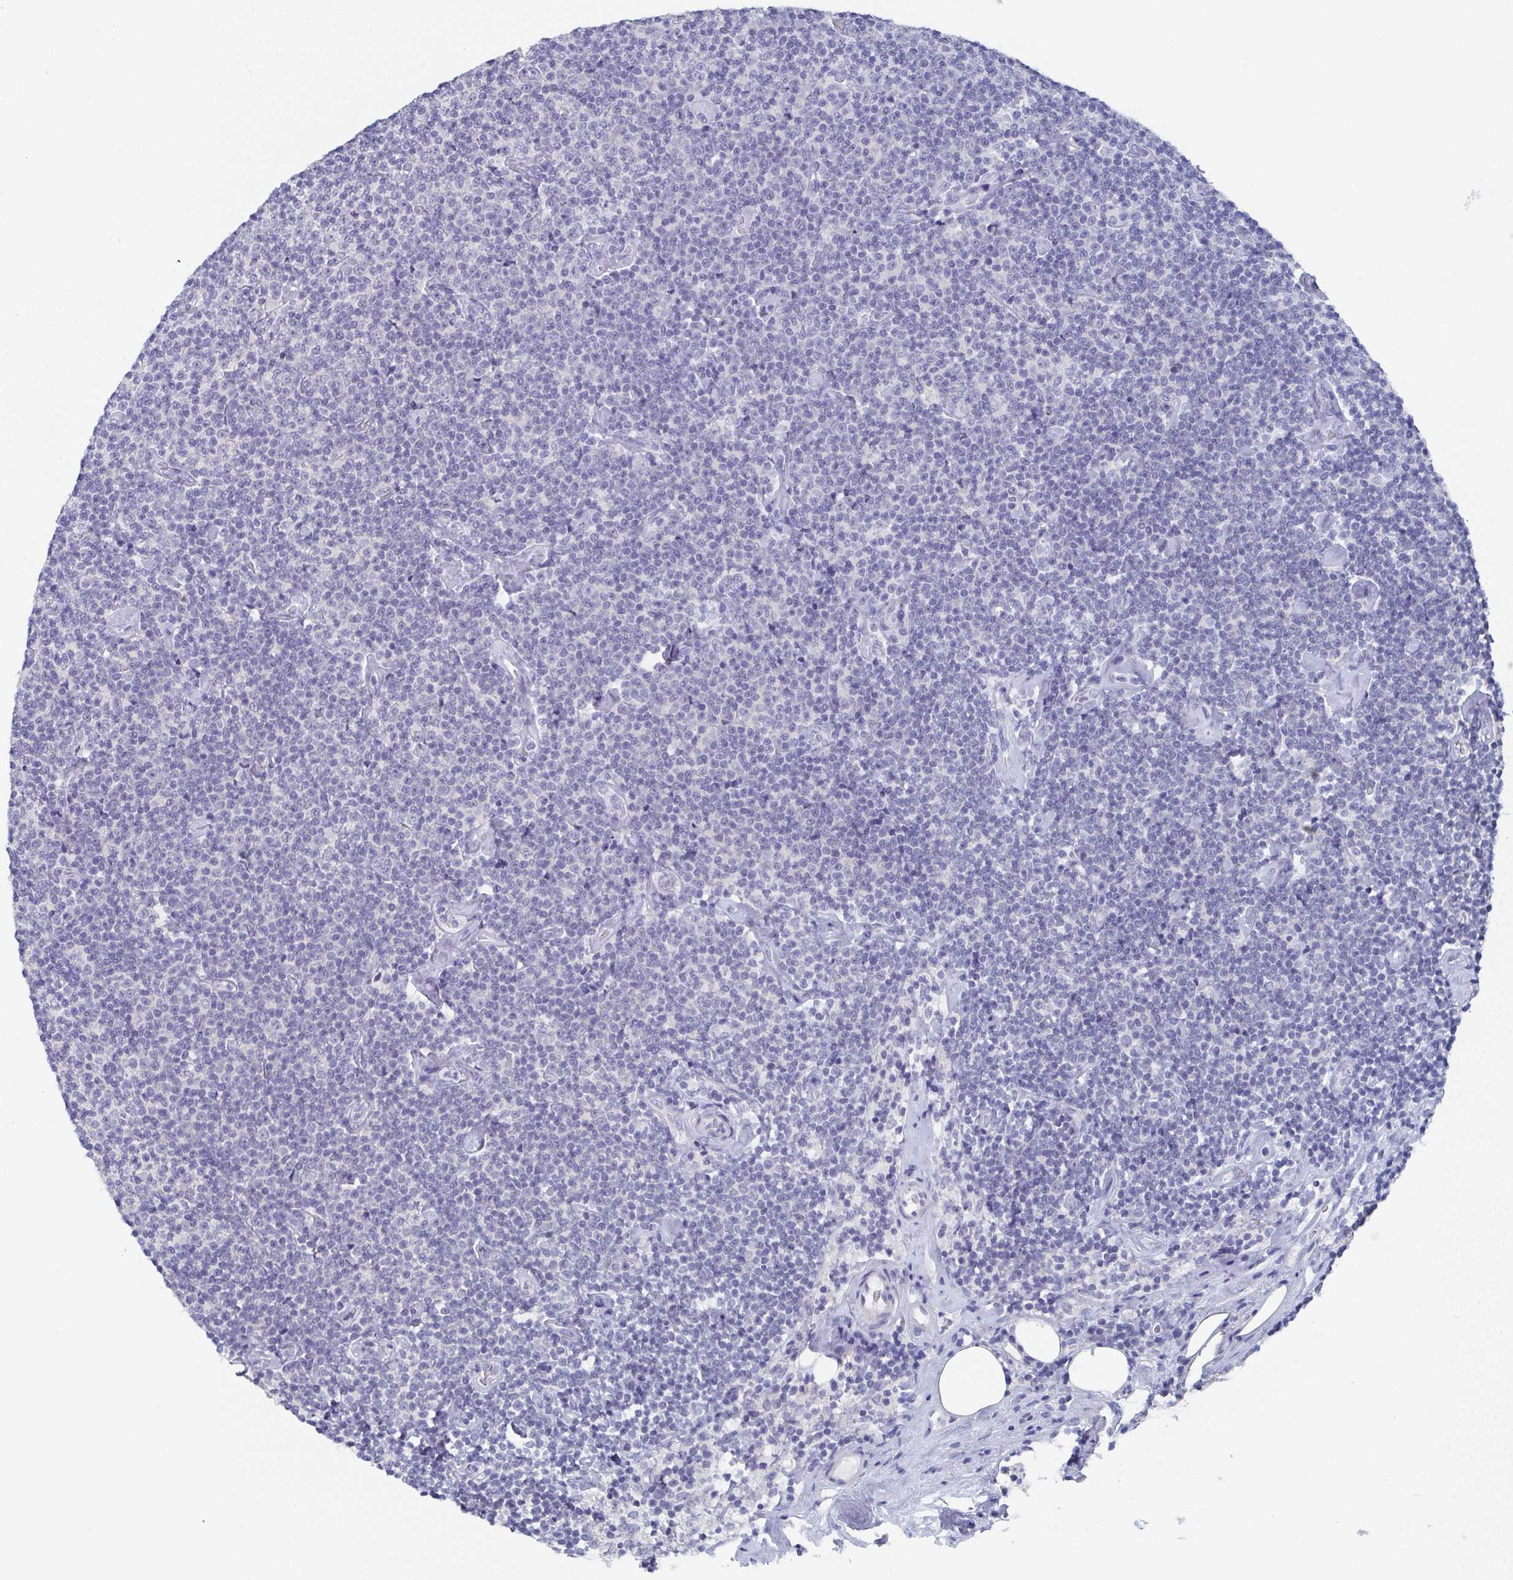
{"staining": {"intensity": "negative", "quantity": "none", "location": "none"}, "tissue": "lymphoma", "cell_type": "Tumor cells", "image_type": "cancer", "snomed": [{"axis": "morphology", "description": "Malignant lymphoma, non-Hodgkin's type, Low grade"}, {"axis": "topography", "description": "Lymph node"}], "caption": "DAB immunohistochemical staining of lymphoma shows no significant staining in tumor cells. (Stains: DAB immunohistochemistry (IHC) with hematoxylin counter stain, Microscopy: brightfield microscopy at high magnification).", "gene": "DYDC2", "patient": {"sex": "male", "age": 81}}